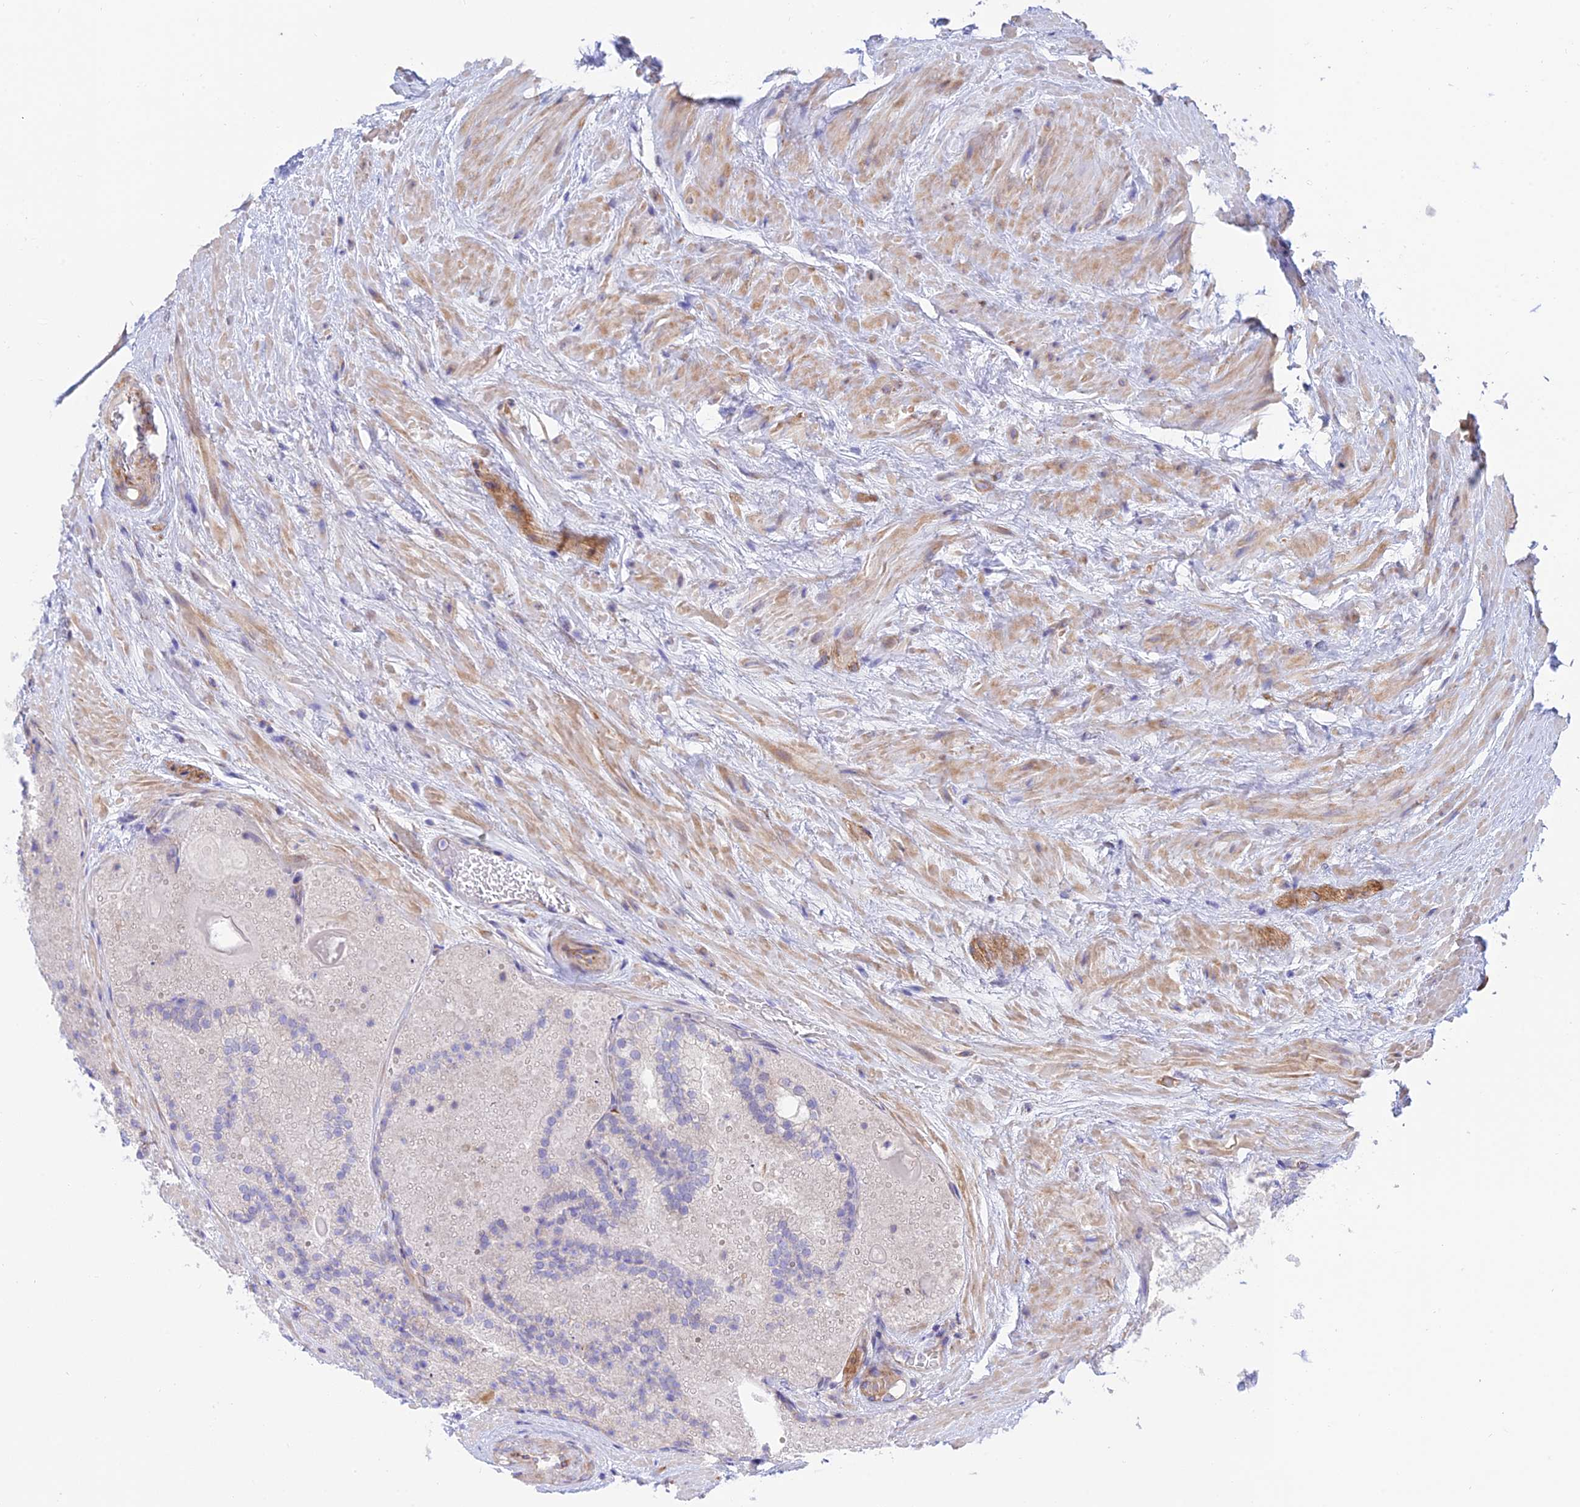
{"staining": {"intensity": "negative", "quantity": "none", "location": "none"}, "tissue": "prostate cancer", "cell_type": "Tumor cells", "image_type": "cancer", "snomed": [{"axis": "morphology", "description": "Adenocarcinoma, Low grade"}, {"axis": "topography", "description": "Prostate"}], "caption": "Histopathology image shows no significant protein positivity in tumor cells of prostate adenocarcinoma (low-grade).", "gene": "KCNAB1", "patient": {"sex": "male", "age": 74}}